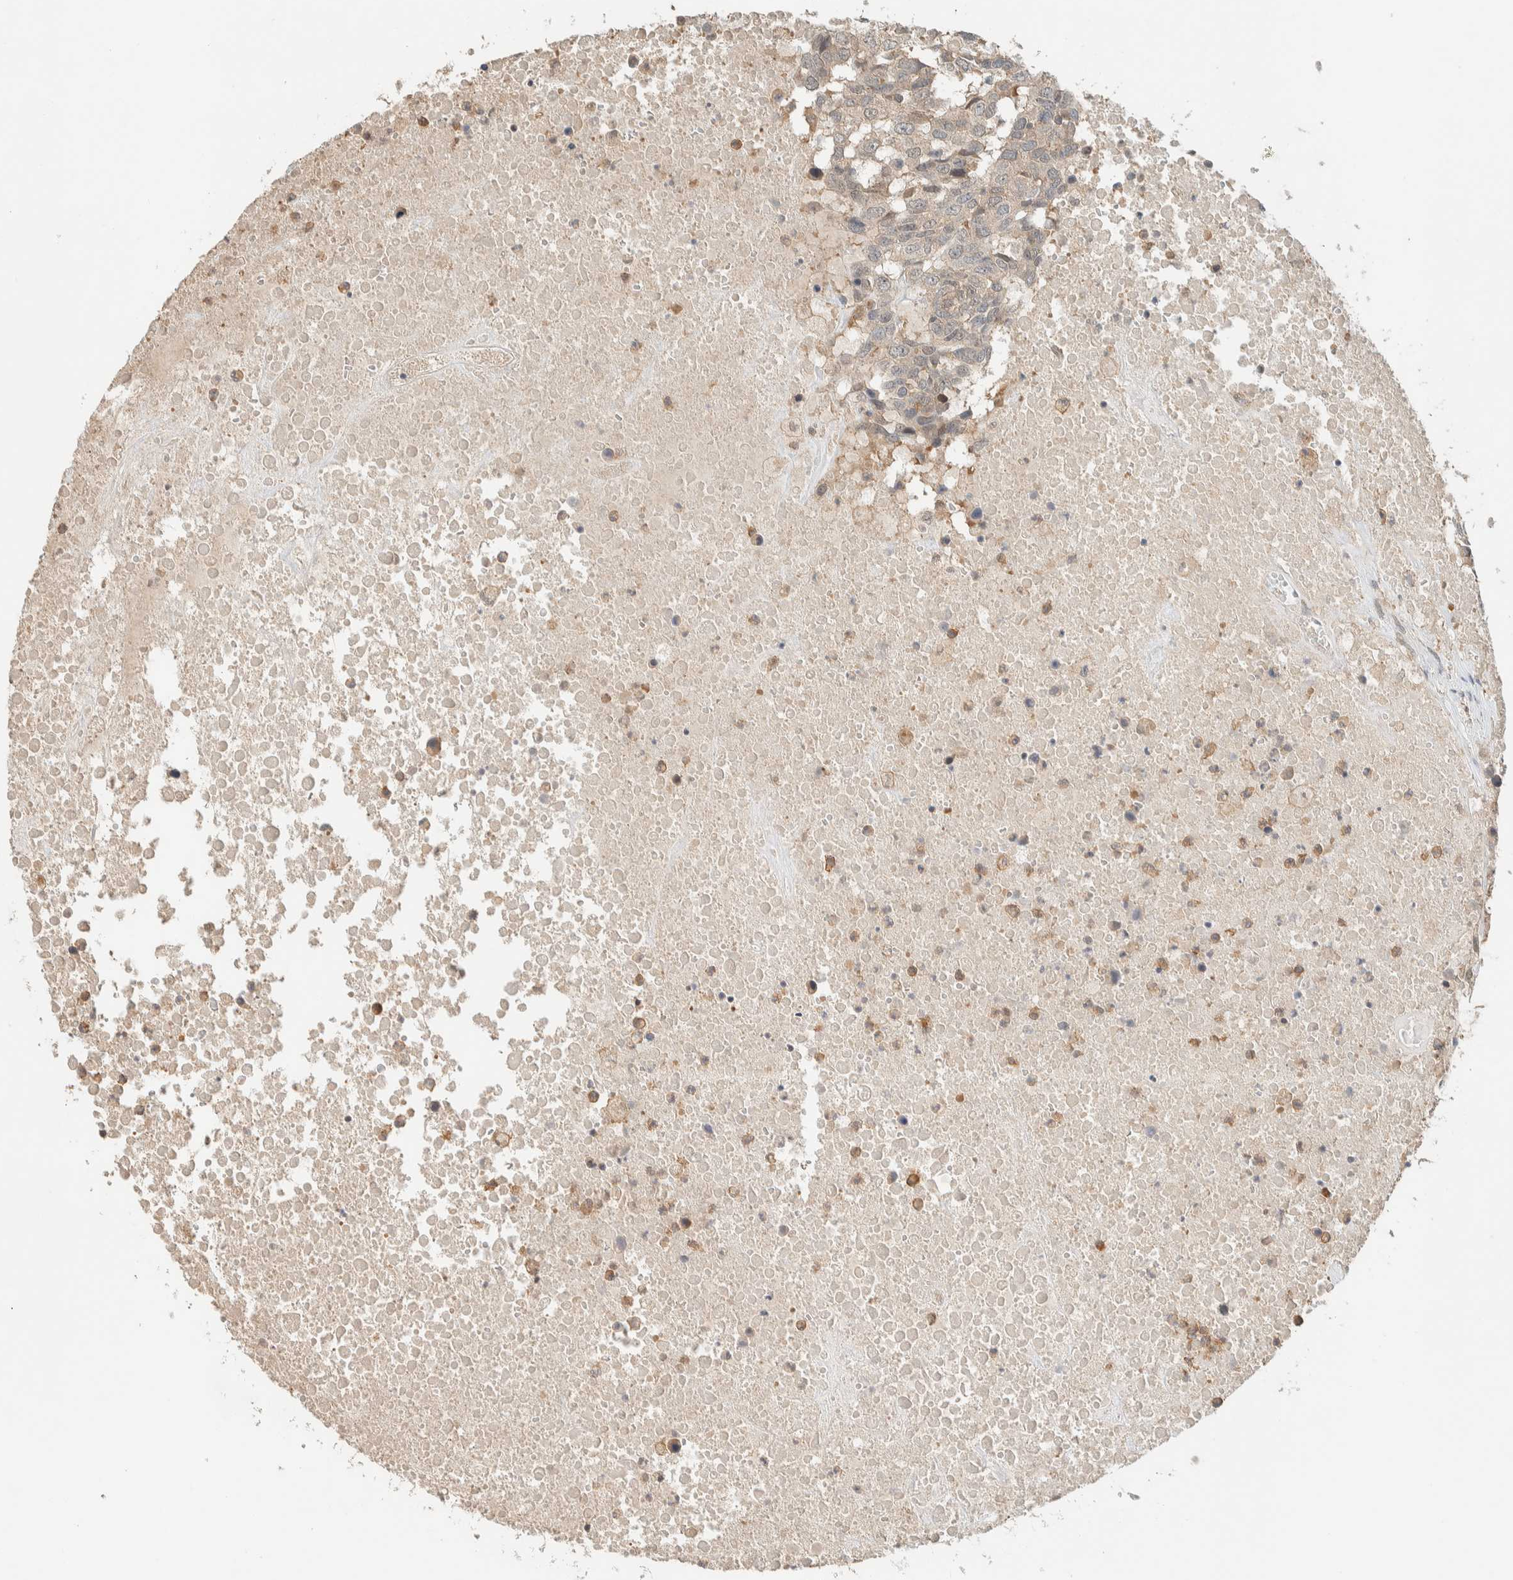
{"staining": {"intensity": "weak", "quantity": "<25%", "location": "cytoplasmic/membranous"}, "tissue": "head and neck cancer", "cell_type": "Tumor cells", "image_type": "cancer", "snomed": [{"axis": "morphology", "description": "Squamous cell carcinoma, NOS"}, {"axis": "topography", "description": "Head-Neck"}], "caption": "This is a micrograph of IHC staining of head and neck squamous cell carcinoma, which shows no staining in tumor cells. (Stains: DAB (3,3'-diaminobenzidine) immunohistochemistry (IHC) with hematoxylin counter stain, Microscopy: brightfield microscopy at high magnification).", "gene": "RAB11FIP1", "patient": {"sex": "male", "age": 66}}